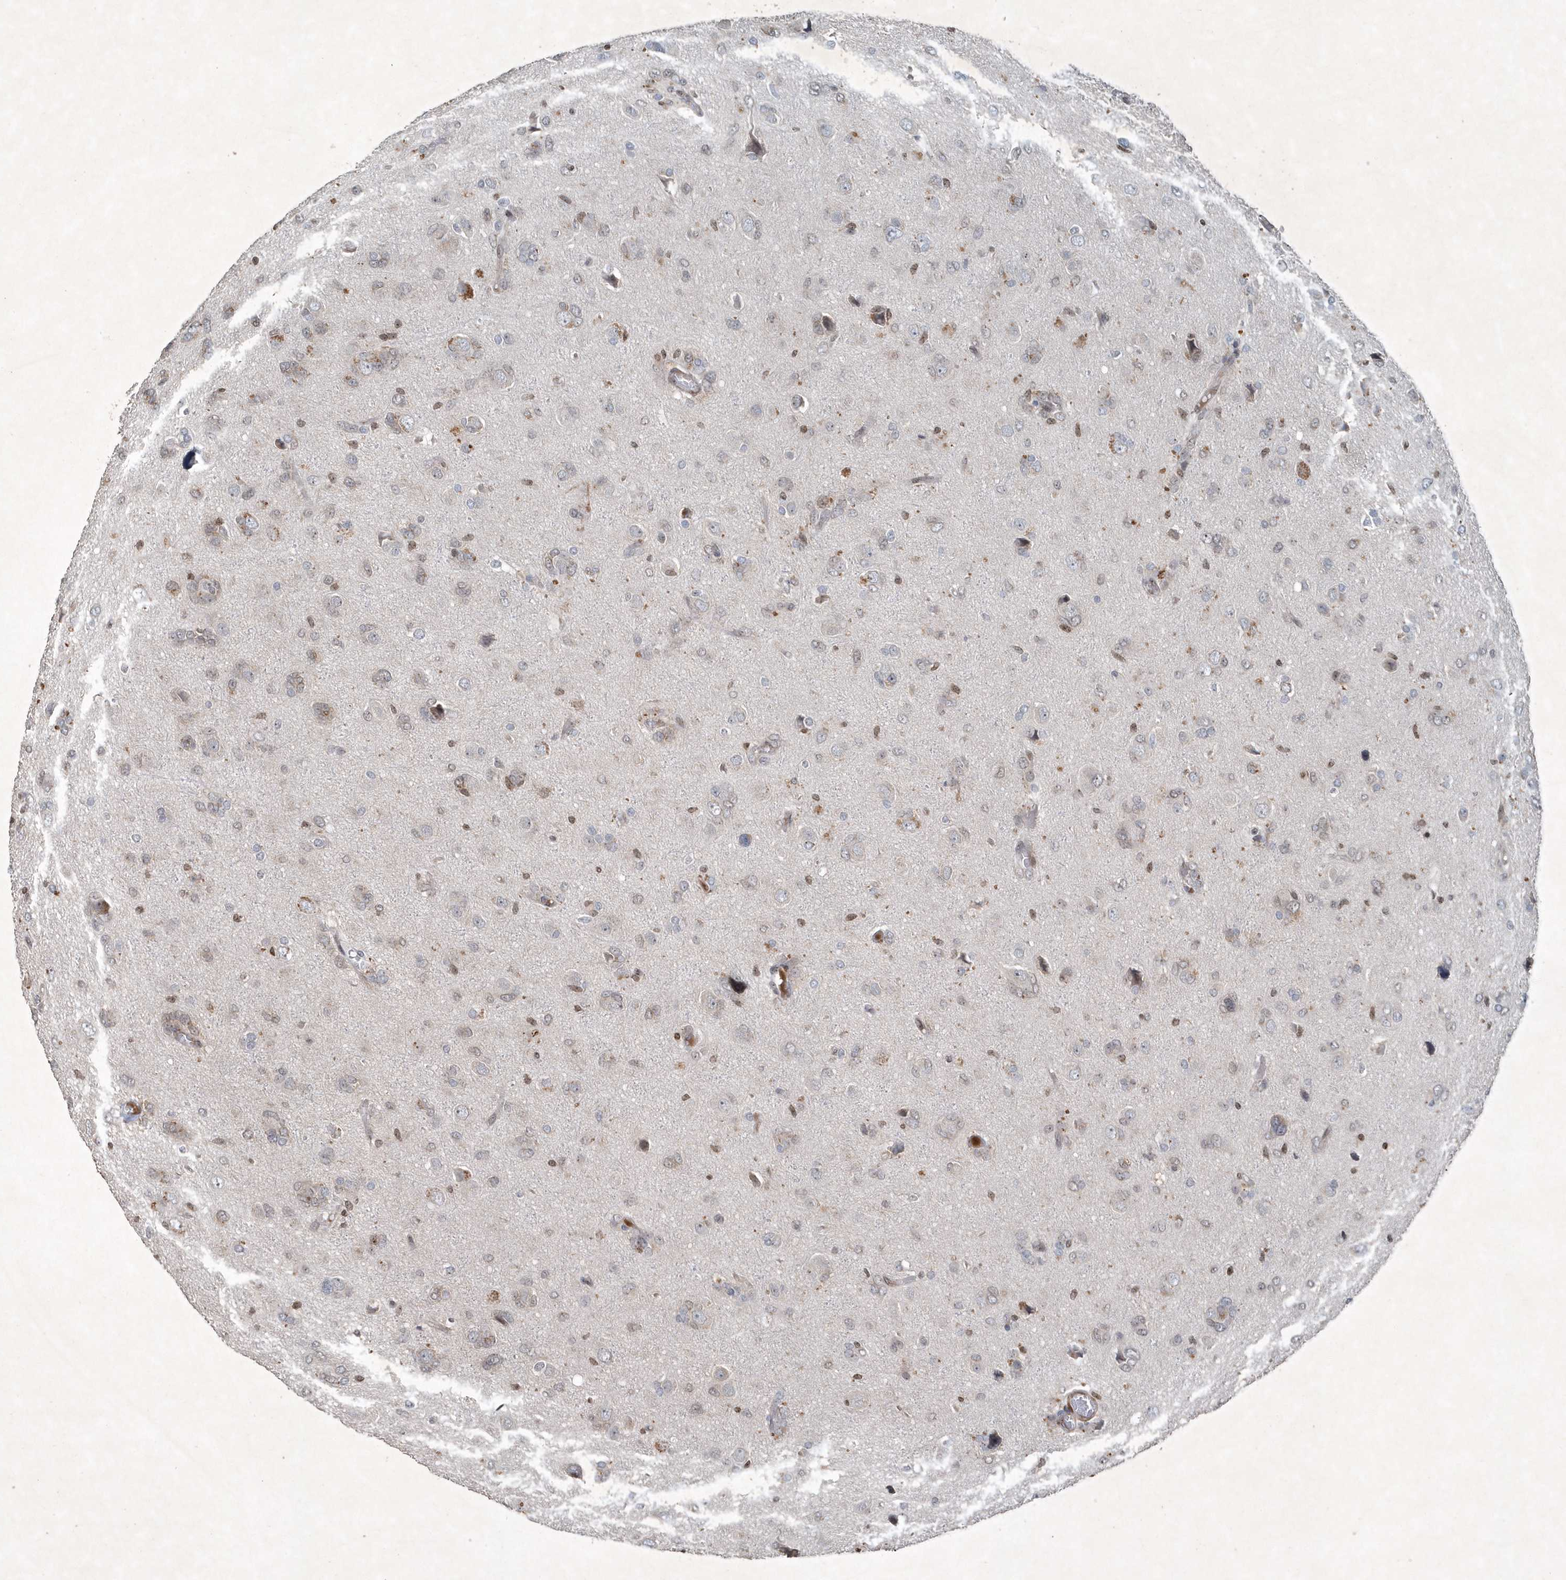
{"staining": {"intensity": "weak", "quantity": "<25%", "location": "nuclear"}, "tissue": "glioma", "cell_type": "Tumor cells", "image_type": "cancer", "snomed": [{"axis": "morphology", "description": "Glioma, malignant, High grade"}, {"axis": "topography", "description": "Brain"}], "caption": "A high-resolution micrograph shows IHC staining of glioma, which shows no significant expression in tumor cells. The staining was performed using DAB (3,3'-diaminobenzidine) to visualize the protein expression in brown, while the nuclei were stained in blue with hematoxylin (Magnification: 20x).", "gene": "QTRT2", "patient": {"sex": "female", "age": 59}}